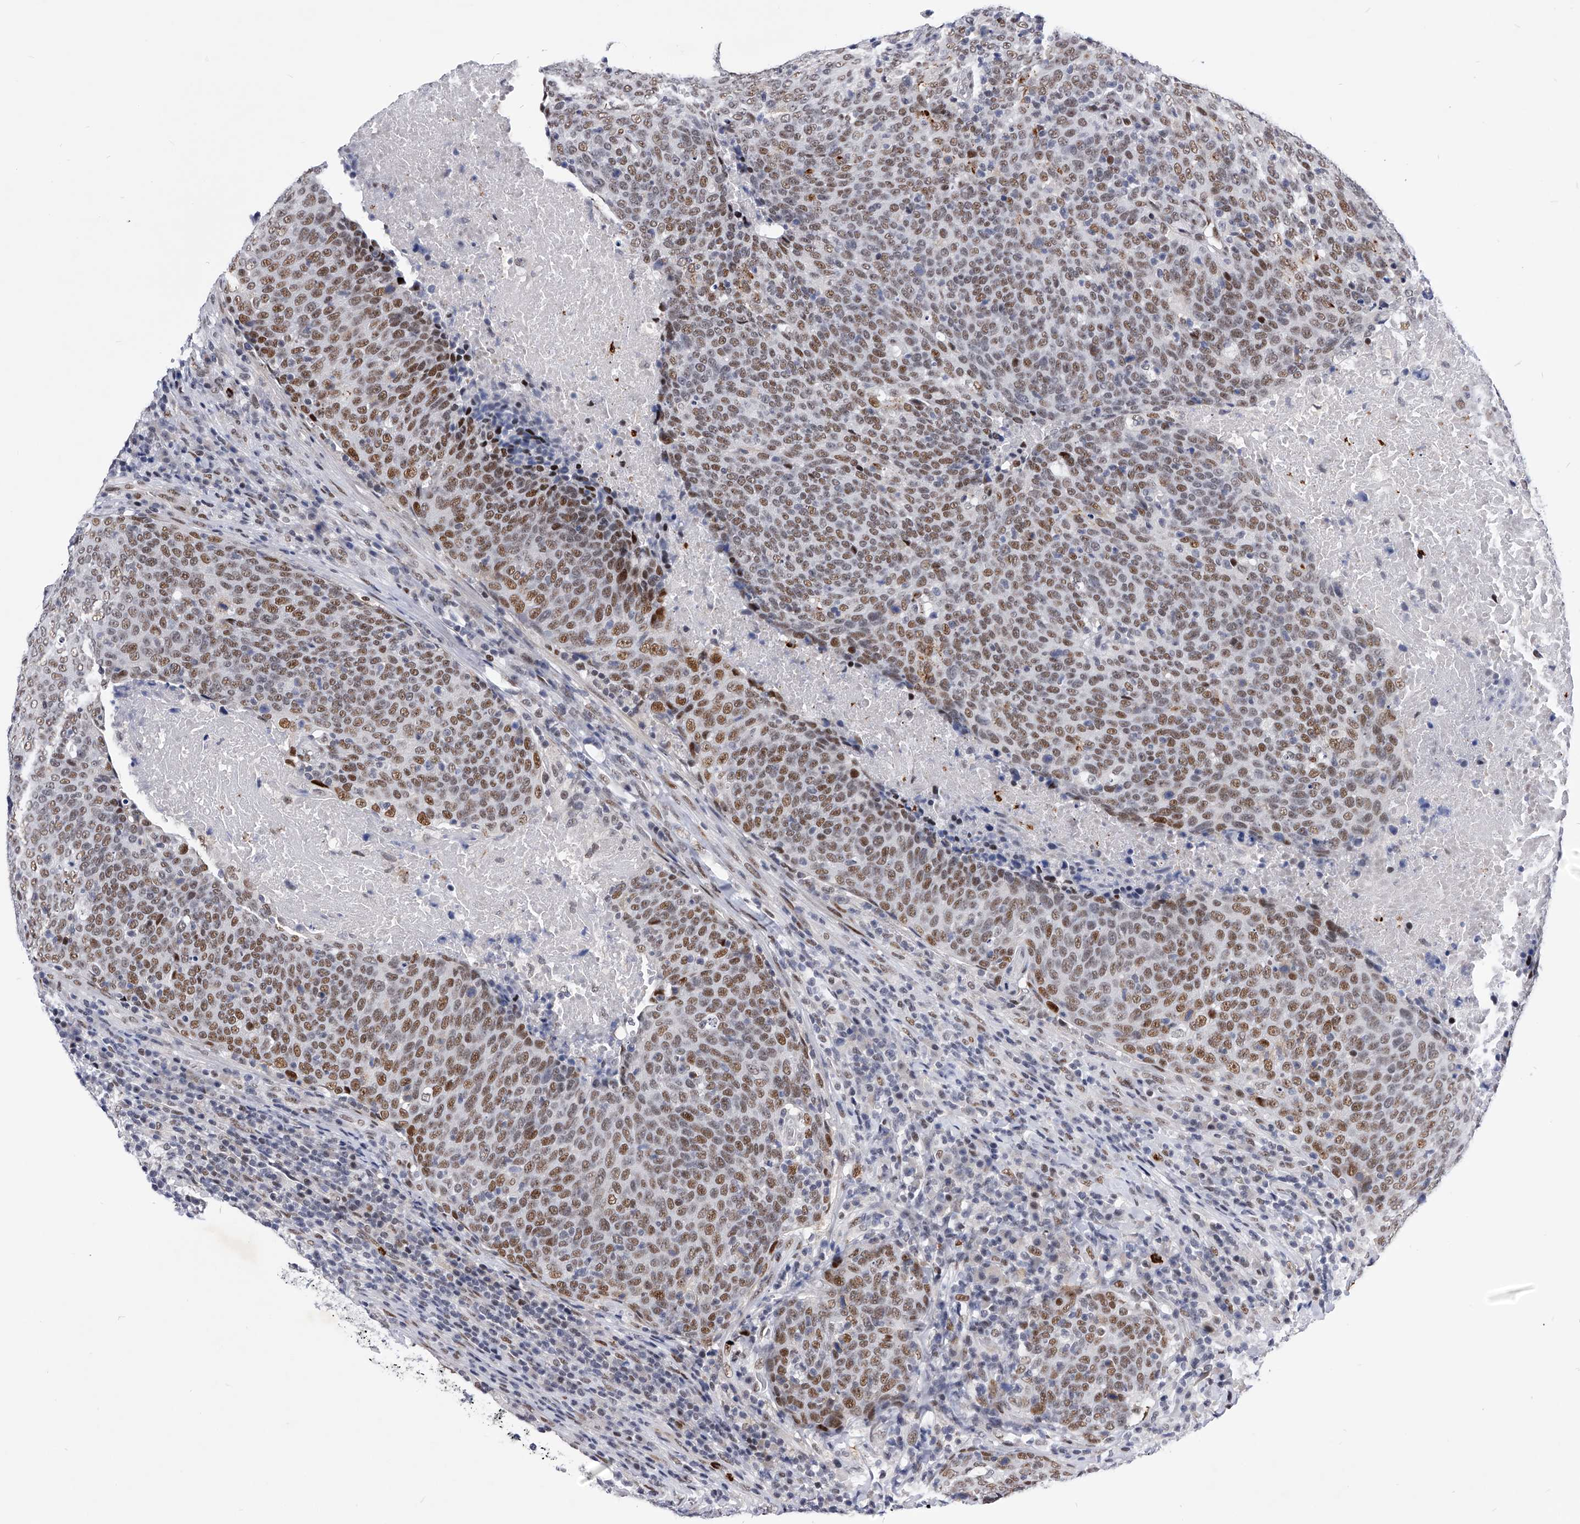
{"staining": {"intensity": "moderate", "quantity": ">75%", "location": "nuclear"}, "tissue": "head and neck cancer", "cell_type": "Tumor cells", "image_type": "cancer", "snomed": [{"axis": "morphology", "description": "Squamous cell carcinoma, NOS"}, {"axis": "morphology", "description": "Squamous cell carcinoma, metastatic, NOS"}, {"axis": "topography", "description": "Lymph node"}, {"axis": "topography", "description": "Head-Neck"}], "caption": "Head and neck metastatic squamous cell carcinoma stained with a protein marker exhibits moderate staining in tumor cells.", "gene": "TESK2", "patient": {"sex": "male", "age": 62}}